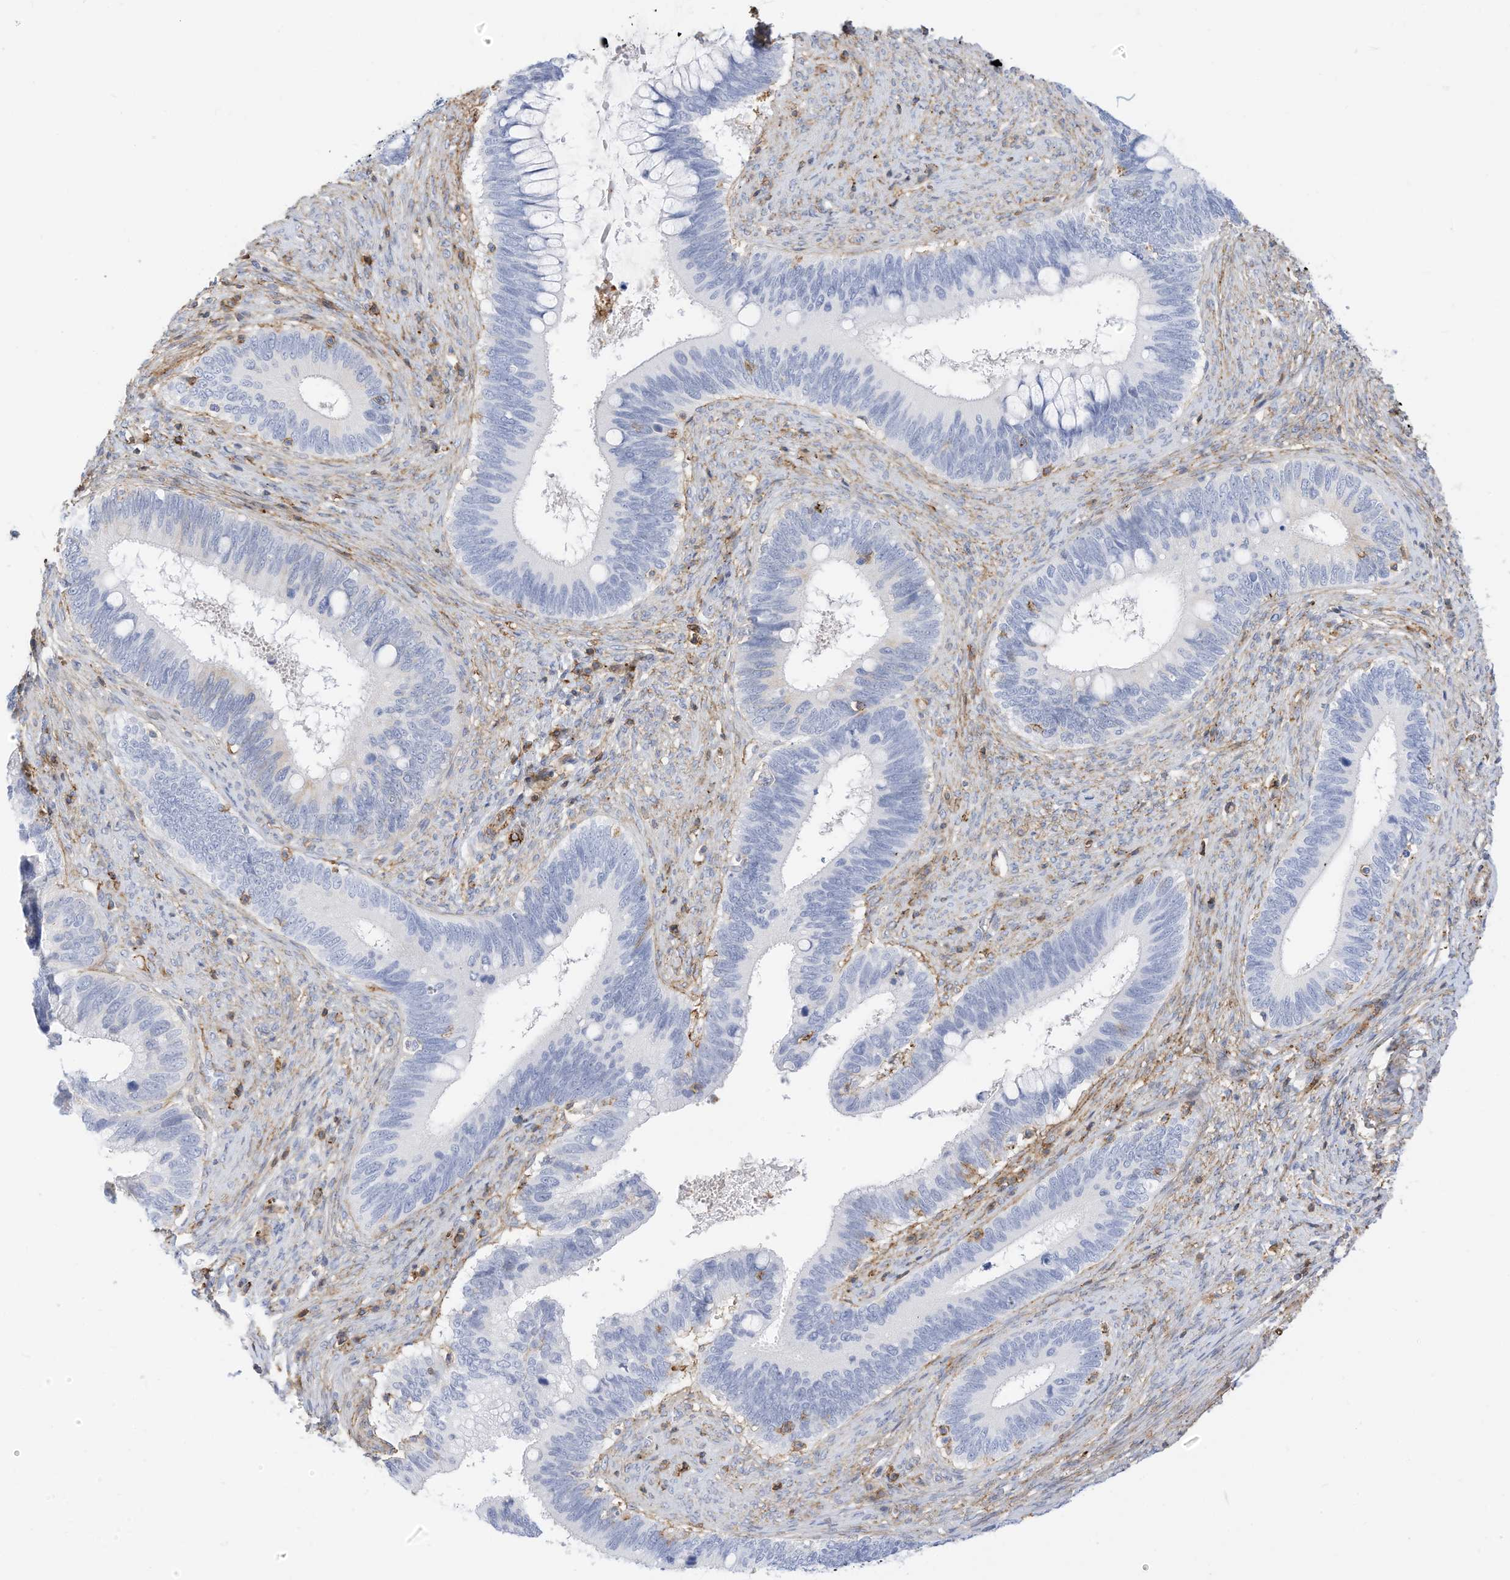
{"staining": {"intensity": "negative", "quantity": "none", "location": "none"}, "tissue": "cervical cancer", "cell_type": "Tumor cells", "image_type": "cancer", "snomed": [{"axis": "morphology", "description": "Adenocarcinoma, NOS"}, {"axis": "topography", "description": "Cervix"}], "caption": "There is no significant positivity in tumor cells of cervical adenocarcinoma.", "gene": "TXNDC9", "patient": {"sex": "female", "age": 42}}